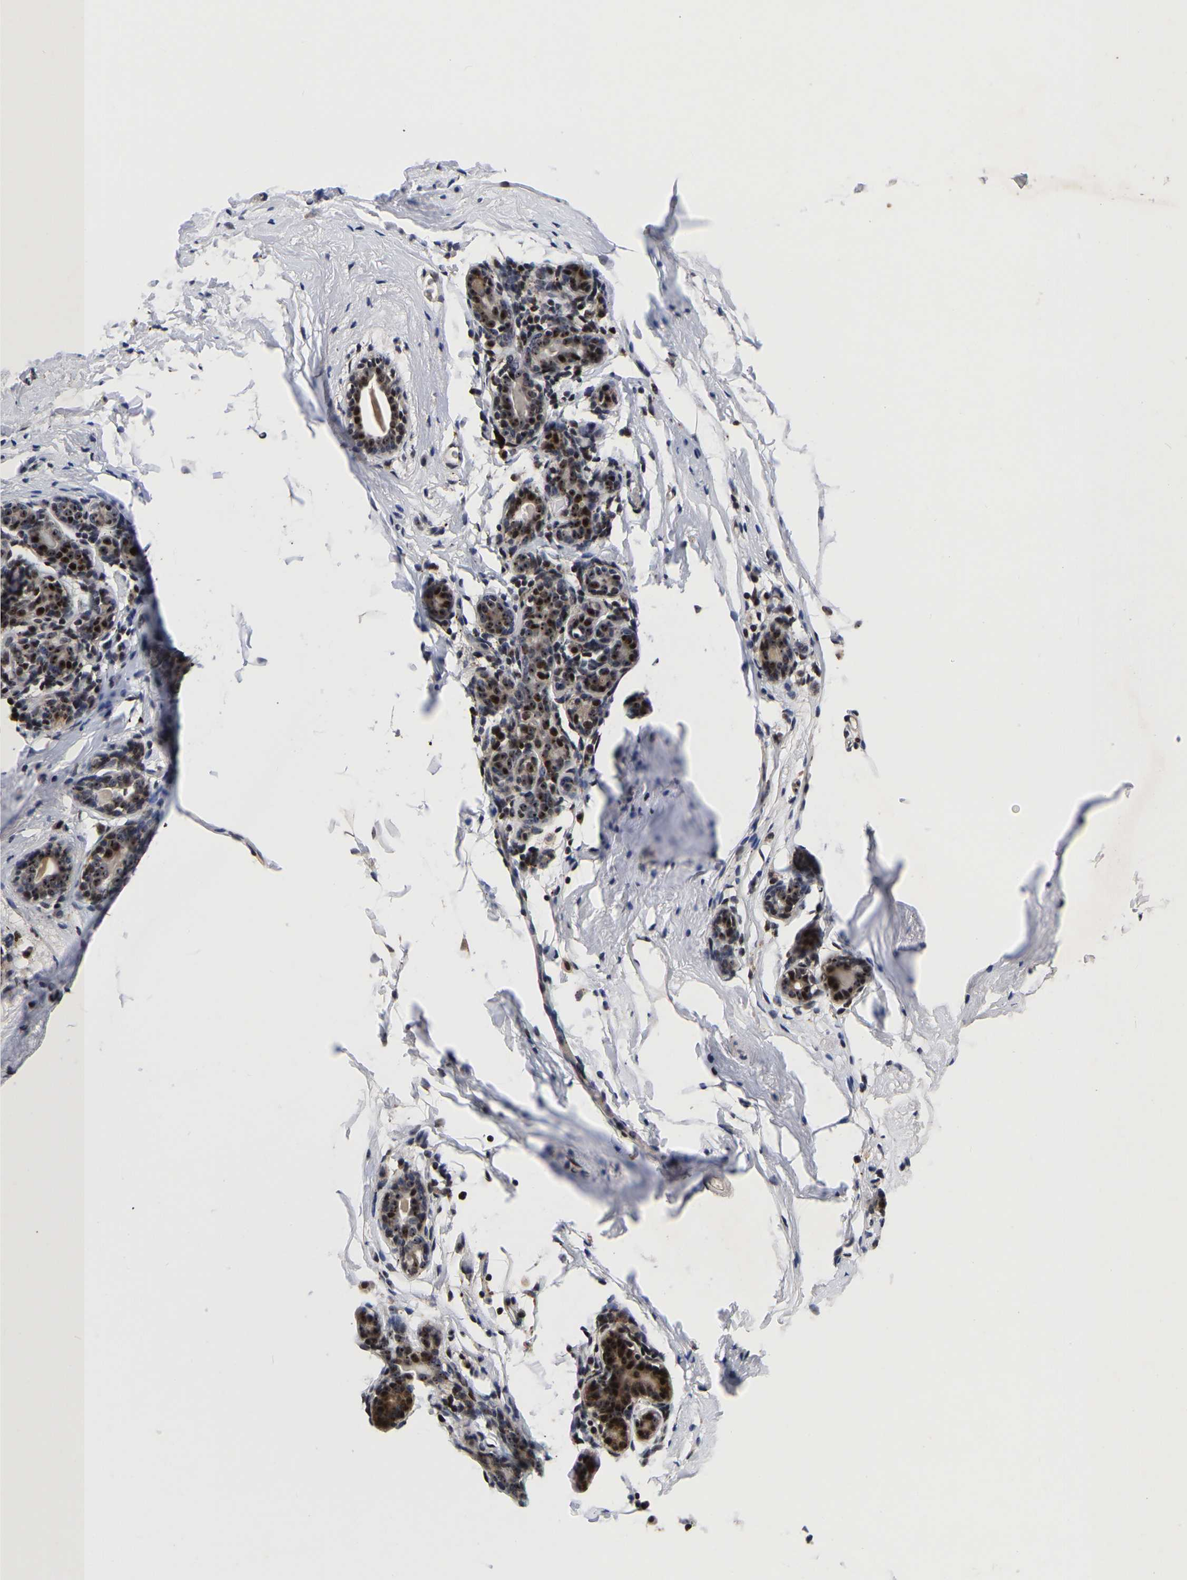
{"staining": {"intensity": "strong", "quantity": ">75%", "location": "cytoplasmic/membranous,nuclear"}, "tissue": "breast", "cell_type": "Glandular cells", "image_type": "normal", "snomed": [{"axis": "morphology", "description": "Normal tissue, NOS"}, {"axis": "topography", "description": "Breast"}], "caption": "The photomicrograph demonstrates a brown stain indicating the presence of a protein in the cytoplasmic/membranous,nuclear of glandular cells in breast. The staining was performed using DAB (3,3'-diaminobenzidine), with brown indicating positive protein expression. Nuclei are stained blue with hematoxylin.", "gene": "JUNB", "patient": {"sex": "female", "age": 62}}